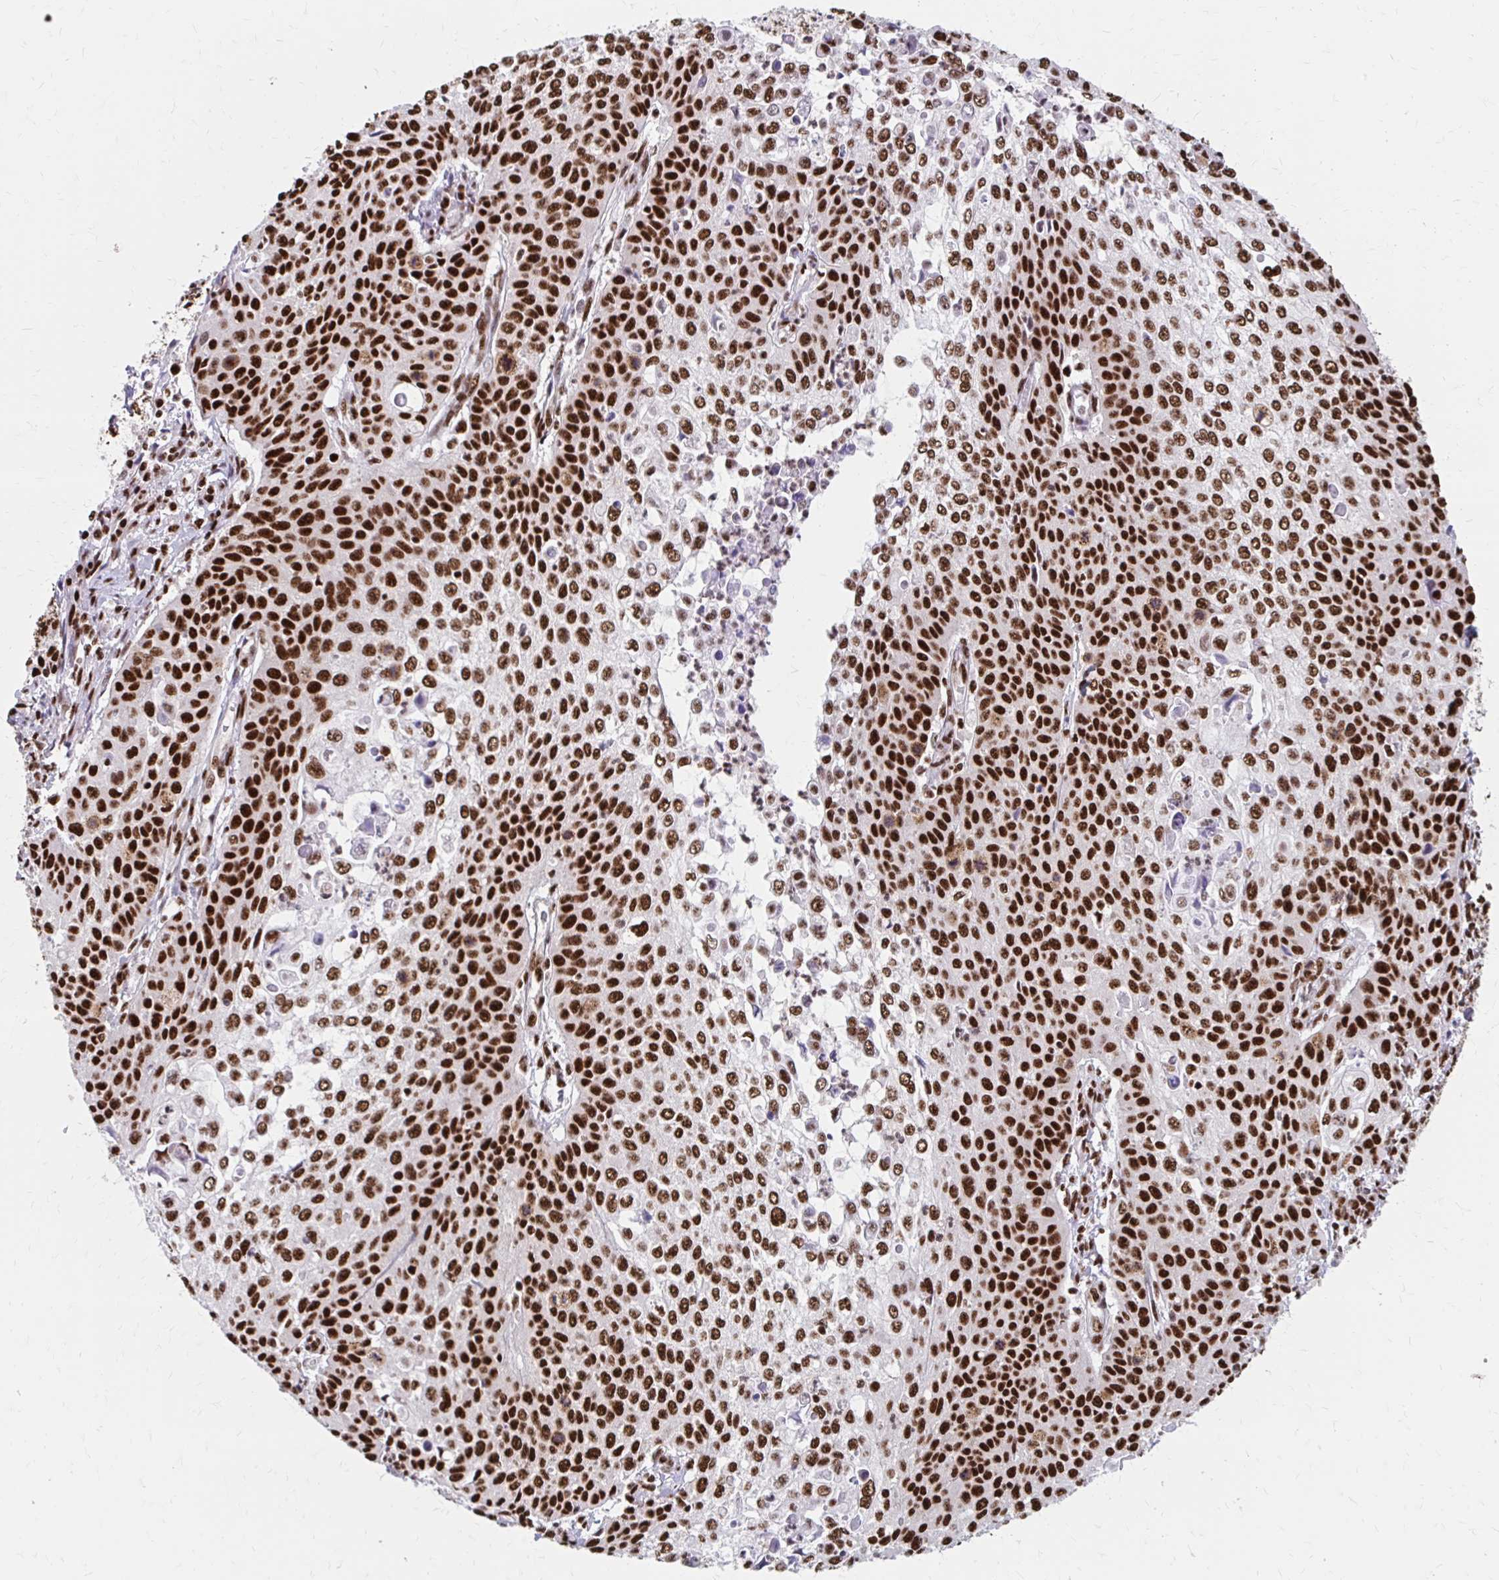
{"staining": {"intensity": "strong", "quantity": ">75%", "location": "nuclear"}, "tissue": "cervical cancer", "cell_type": "Tumor cells", "image_type": "cancer", "snomed": [{"axis": "morphology", "description": "Squamous cell carcinoma, NOS"}, {"axis": "topography", "description": "Cervix"}], "caption": "The immunohistochemical stain labels strong nuclear expression in tumor cells of cervical squamous cell carcinoma tissue. The staining was performed using DAB (3,3'-diaminobenzidine), with brown indicating positive protein expression. Nuclei are stained blue with hematoxylin.", "gene": "CNKSR3", "patient": {"sex": "female", "age": 65}}